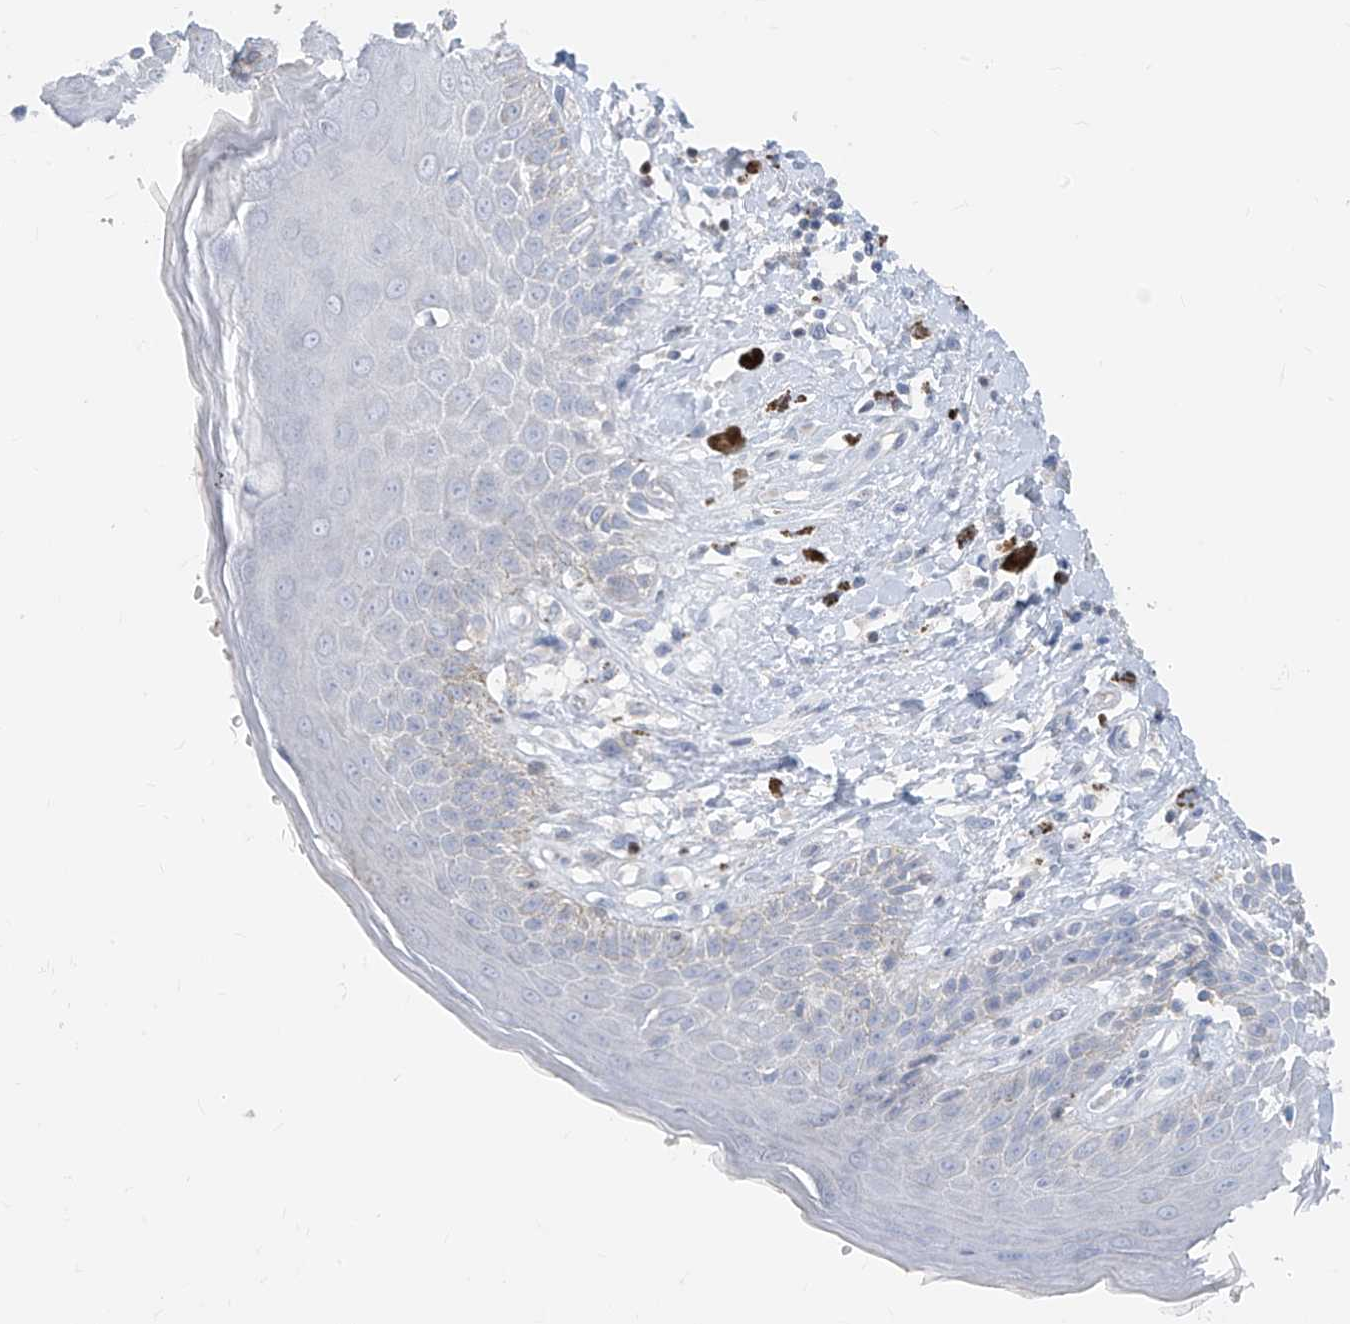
{"staining": {"intensity": "moderate", "quantity": "<25%", "location": "cytoplasmic/membranous"}, "tissue": "skin", "cell_type": "Epidermal cells", "image_type": "normal", "snomed": [{"axis": "morphology", "description": "Normal tissue, NOS"}, {"axis": "topography", "description": "Anal"}], "caption": "Immunohistochemical staining of normal skin exhibits low levels of moderate cytoplasmic/membranous expression in about <25% of epidermal cells.", "gene": "TBX21", "patient": {"sex": "female", "age": 78}}